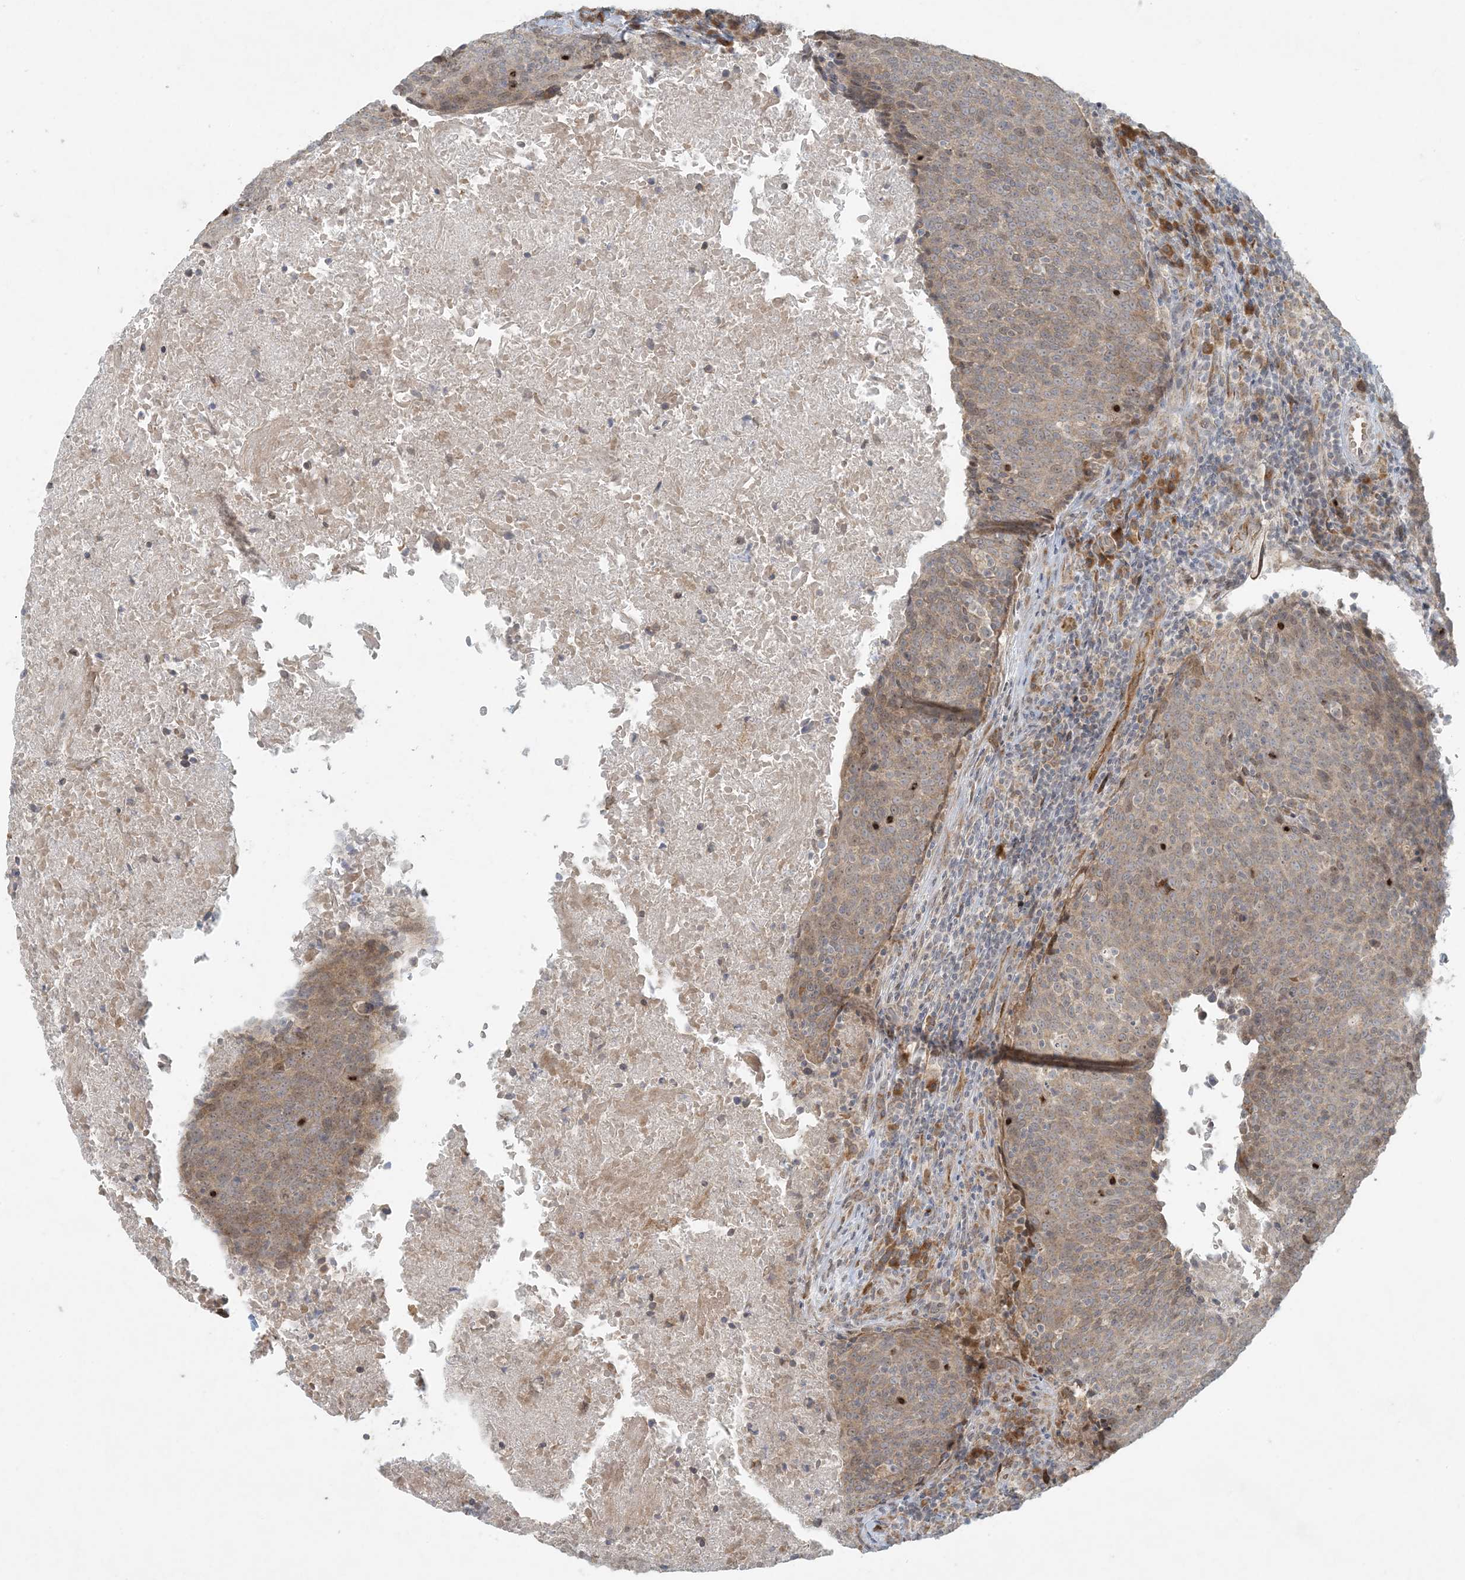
{"staining": {"intensity": "weak", "quantity": ">75%", "location": "cytoplasmic/membranous,nuclear"}, "tissue": "head and neck cancer", "cell_type": "Tumor cells", "image_type": "cancer", "snomed": [{"axis": "morphology", "description": "Squamous cell carcinoma, NOS"}, {"axis": "morphology", "description": "Squamous cell carcinoma, metastatic, NOS"}, {"axis": "topography", "description": "Lymph node"}, {"axis": "topography", "description": "Head-Neck"}], "caption": "Protein staining of squamous cell carcinoma (head and neck) tissue reveals weak cytoplasmic/membranous and nuclear staining in about >75% of tumor cells. (DAB IHC with brightfield microscopy, high magnification).", "gene": "HACL1", "patient": {"sex": "male", "age": 62}}